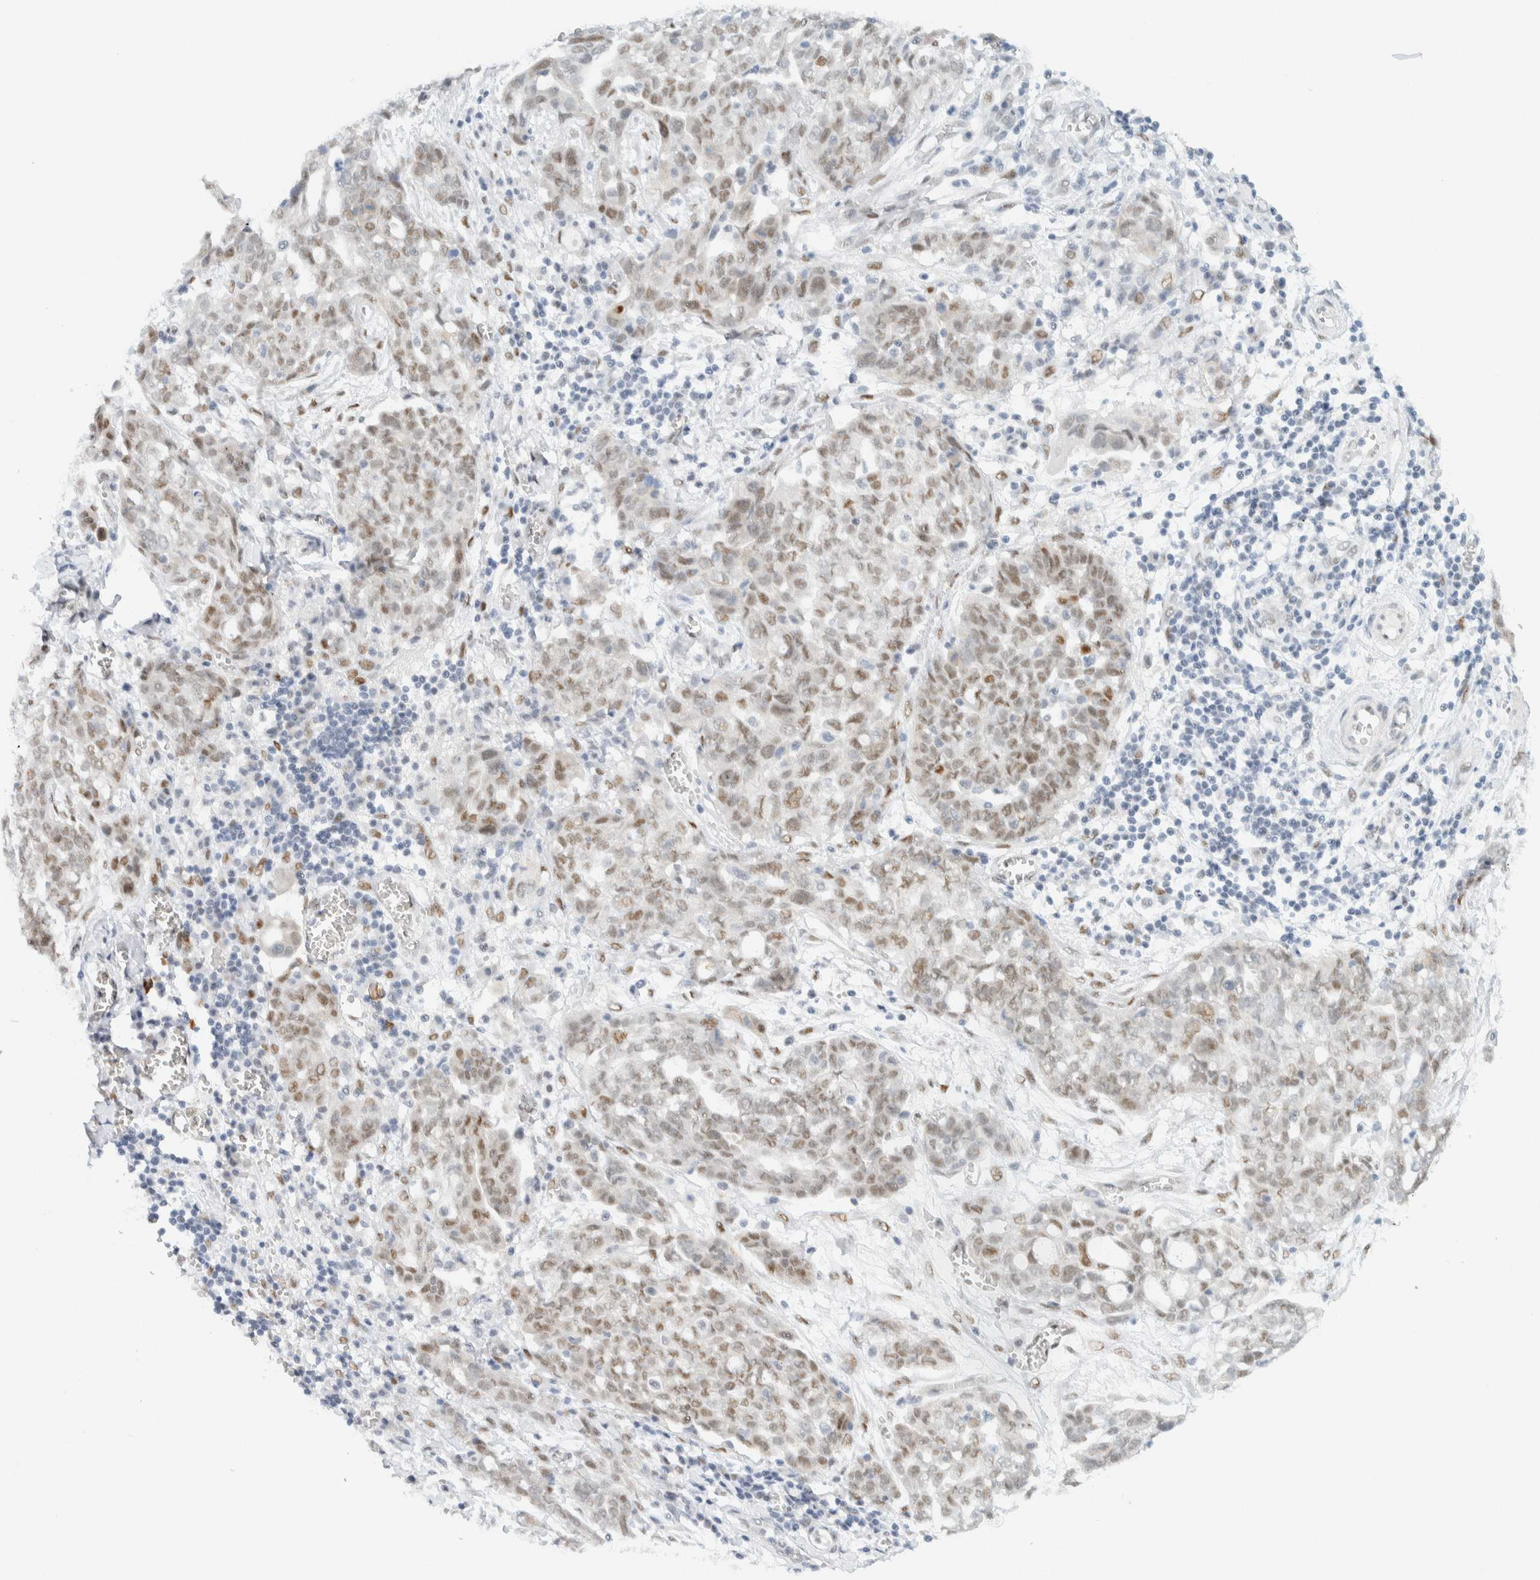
{"staining": {"intensity": "weak", "quantity": "25%-75%", "location": "nuclear"}, "tissue": "ovarian cancer", "cell_type": "Tumor cells", "image_type": "cancer", "snomed": [{"axis": "morphology", "description": "Cystadenocarcinoma, serous, NOS"}, {"axis": "topography", "description": "Soft tissue"}, {"axis": "topography", "description": "Ovary"}], "caption": "Protein staining by IHC reveals weak nuclear expression in approximately 25%-75% of tumor cells in ovarian serous cystadenocarcinoma. (IHC, brightfield microscopy, high magnification).", "gene": "ZNF683", "patient": {"sex": "female", "age": 57}}